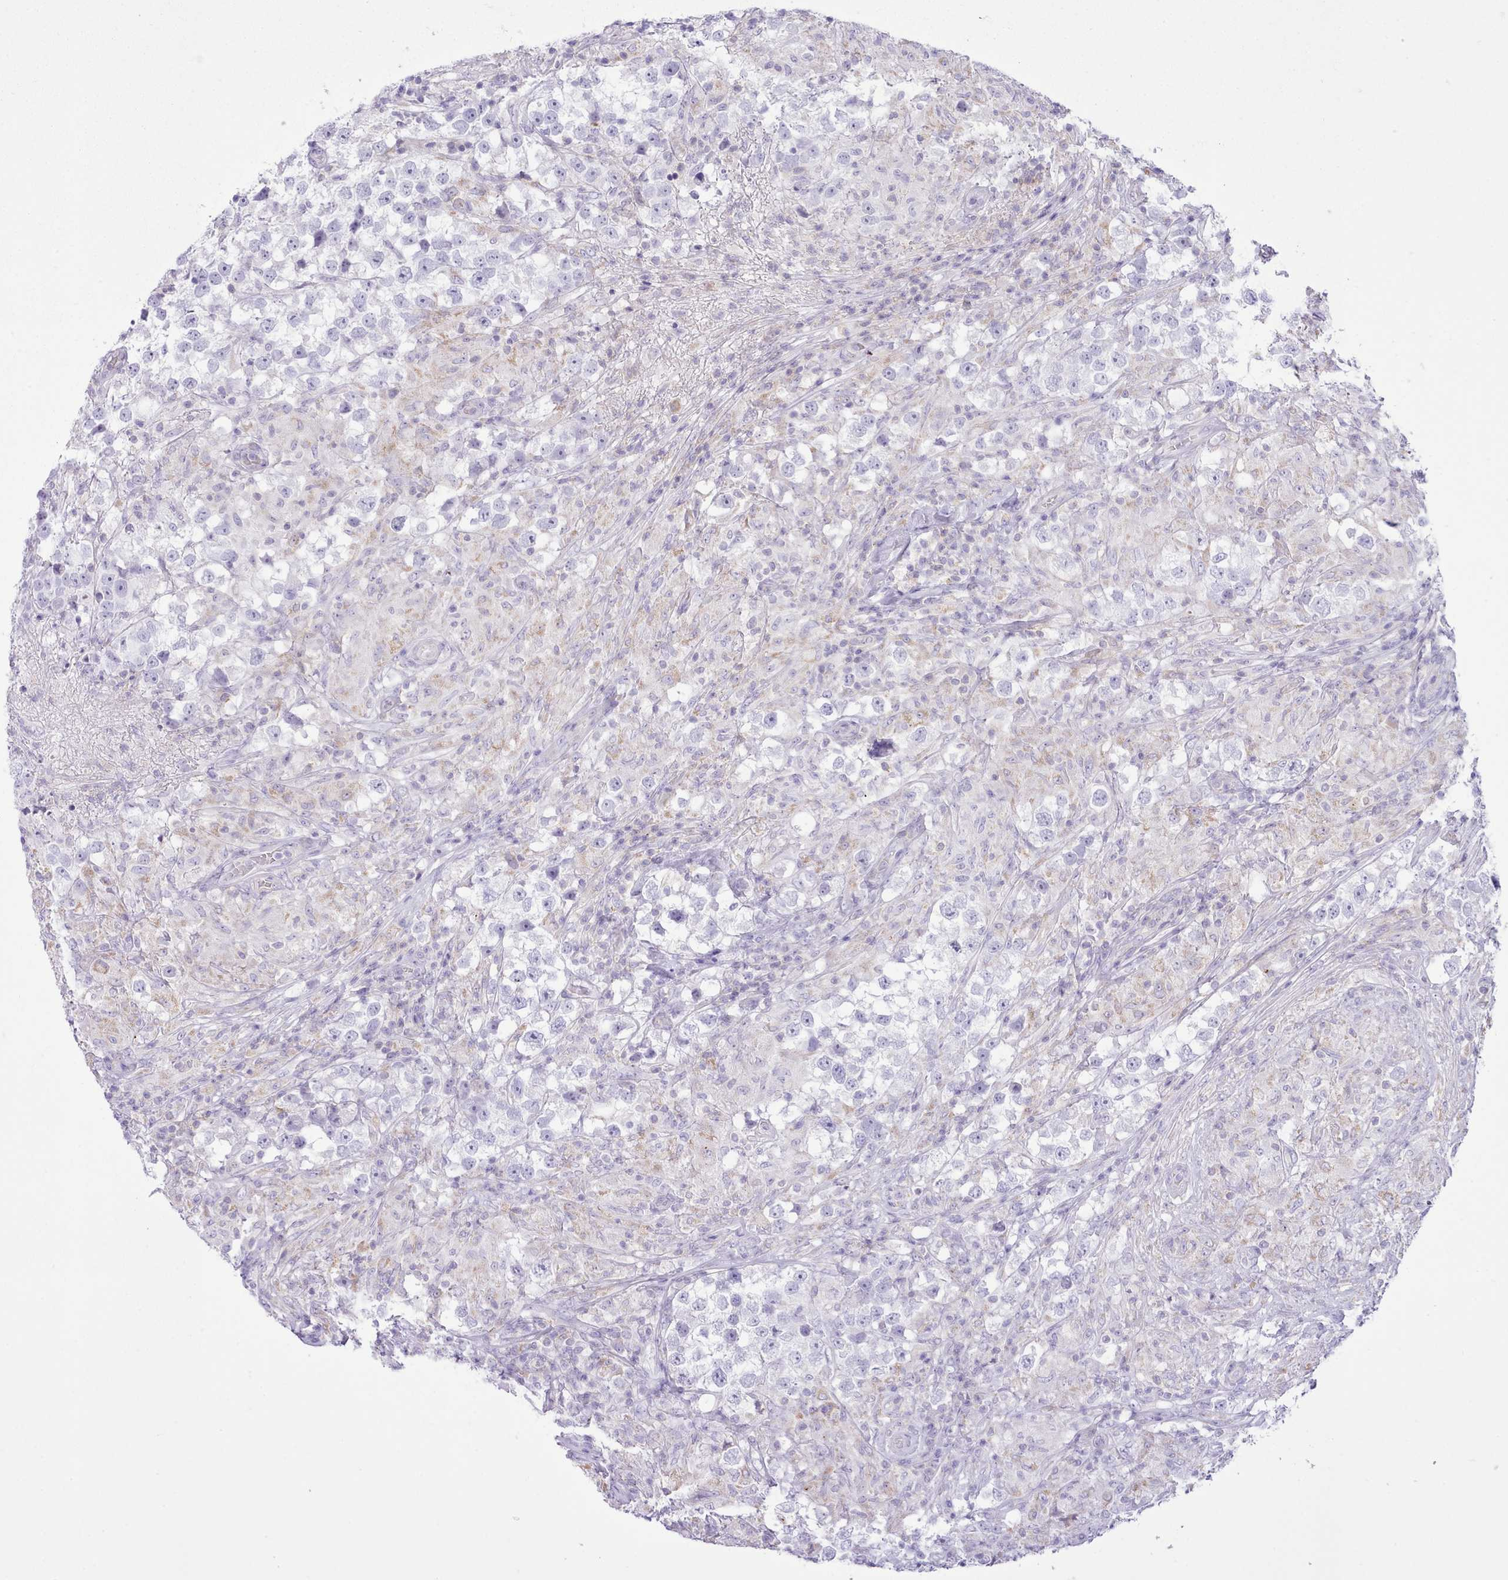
{"staining": {"intensity": "negative", "quantity": "none", "location": "none"}, "tissue": "testis cancer", "cell_type": "Tumor cells", "image_type": "cancer", "snomed": [{"axis": "morphology", "description": "Seminoma, NOS"}, {"axis": "topography", "description": "Testis"}], "caption": "Human seminoma (testis) stained for a protein using IHC shows no positivity in tumor cells.", "gene": "MDFI", "patient": {"sex": "male", "age": 46}}